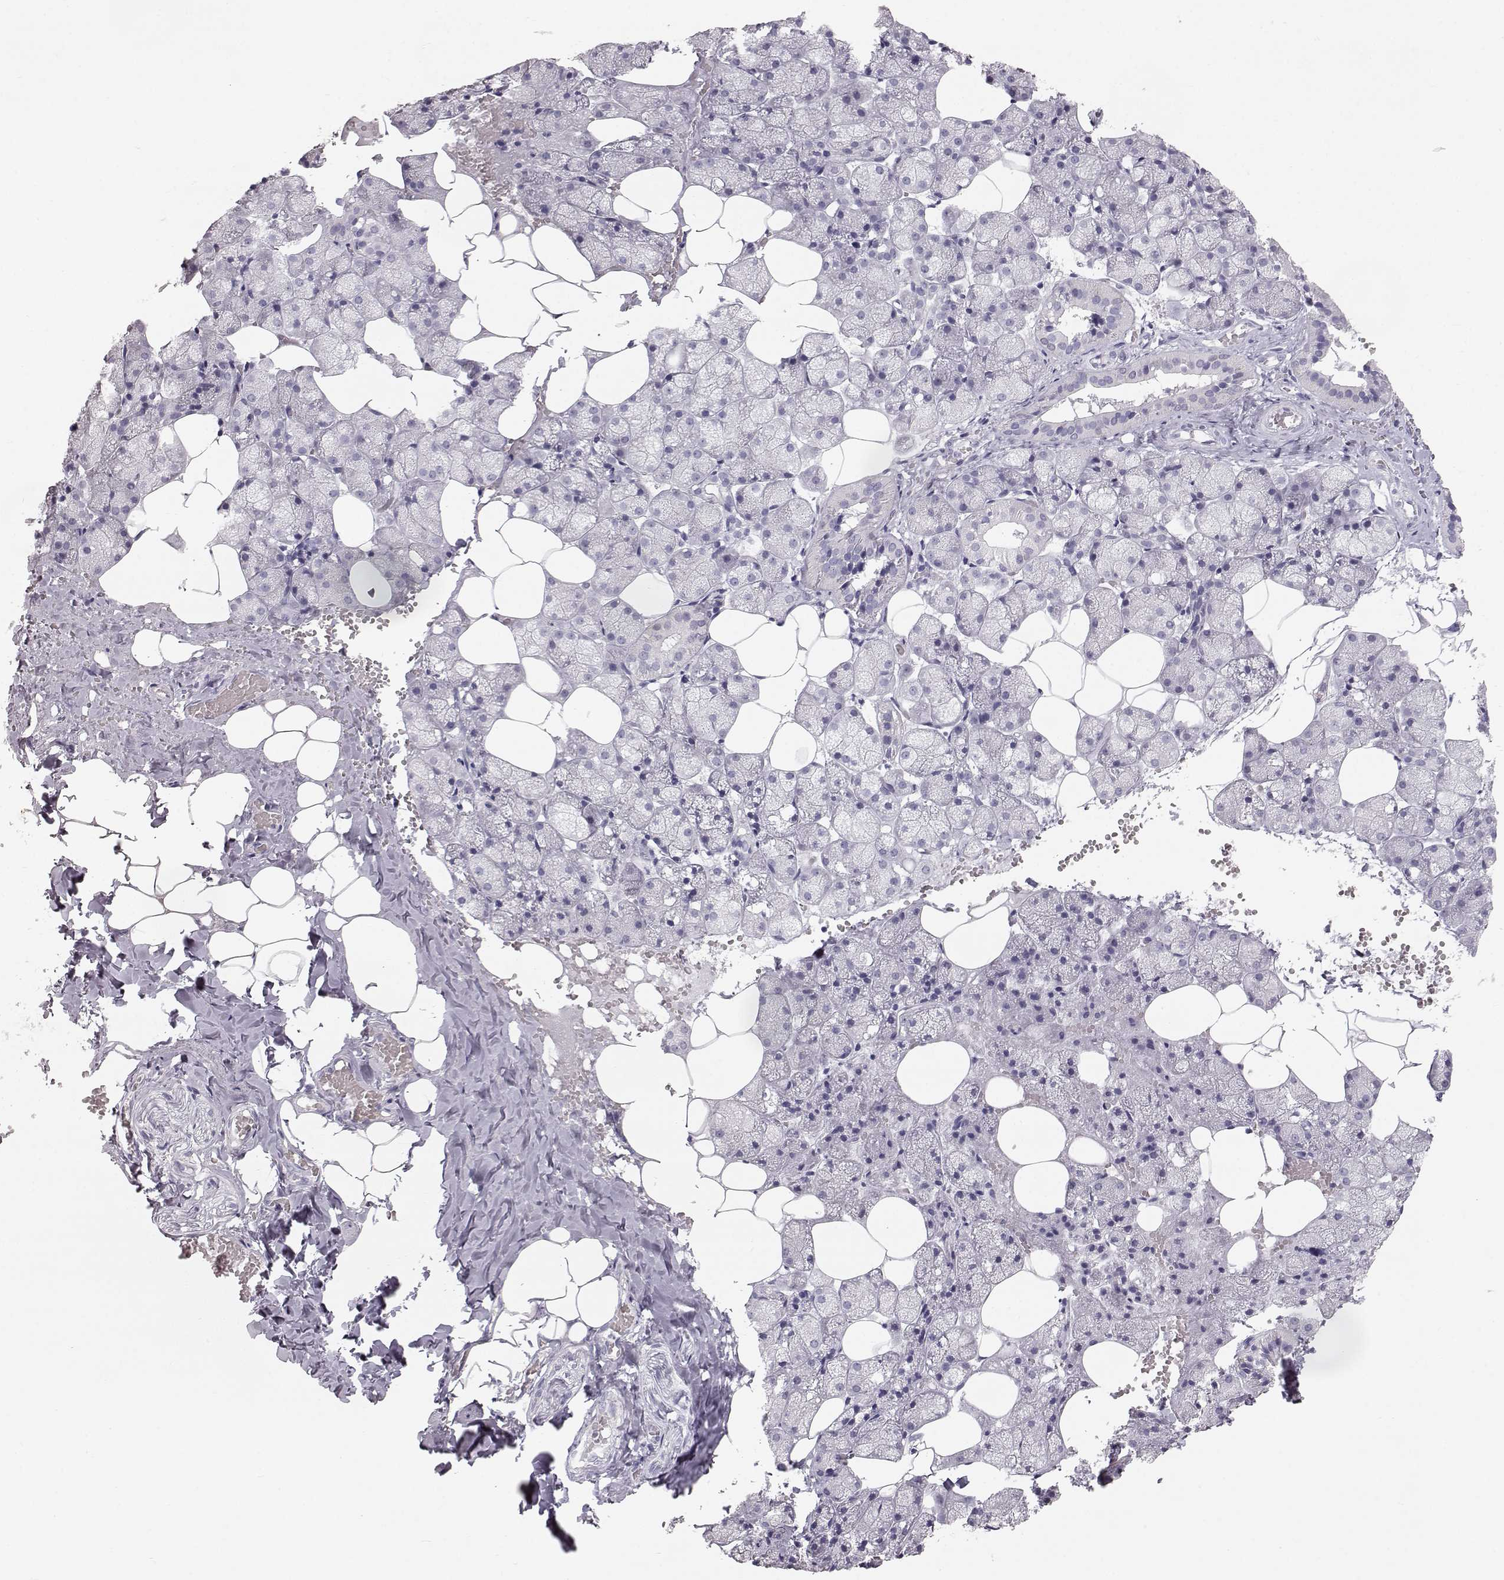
{"staining": {"intensity": "negative", "quantity": "none", "location": "none"}, "tissue": "salivary gland", "cell_type": "Glandular cells", "image_type": "normal", "snomed": [{"axis": "morphology", "description": "Normal tissue, NOS"}, {"axis": "topography", "description": "Salivary gland"}], "caption": "Immunohistochemistry (IHC) micrograph of normal salivary gland: salivary gland stained with DAB (3,3'-diaminobenzidine) exhibits no significant protein positivity in glandular cells.", "gene": "KRT31", "patient": {"sex": "male", "age": 38}}